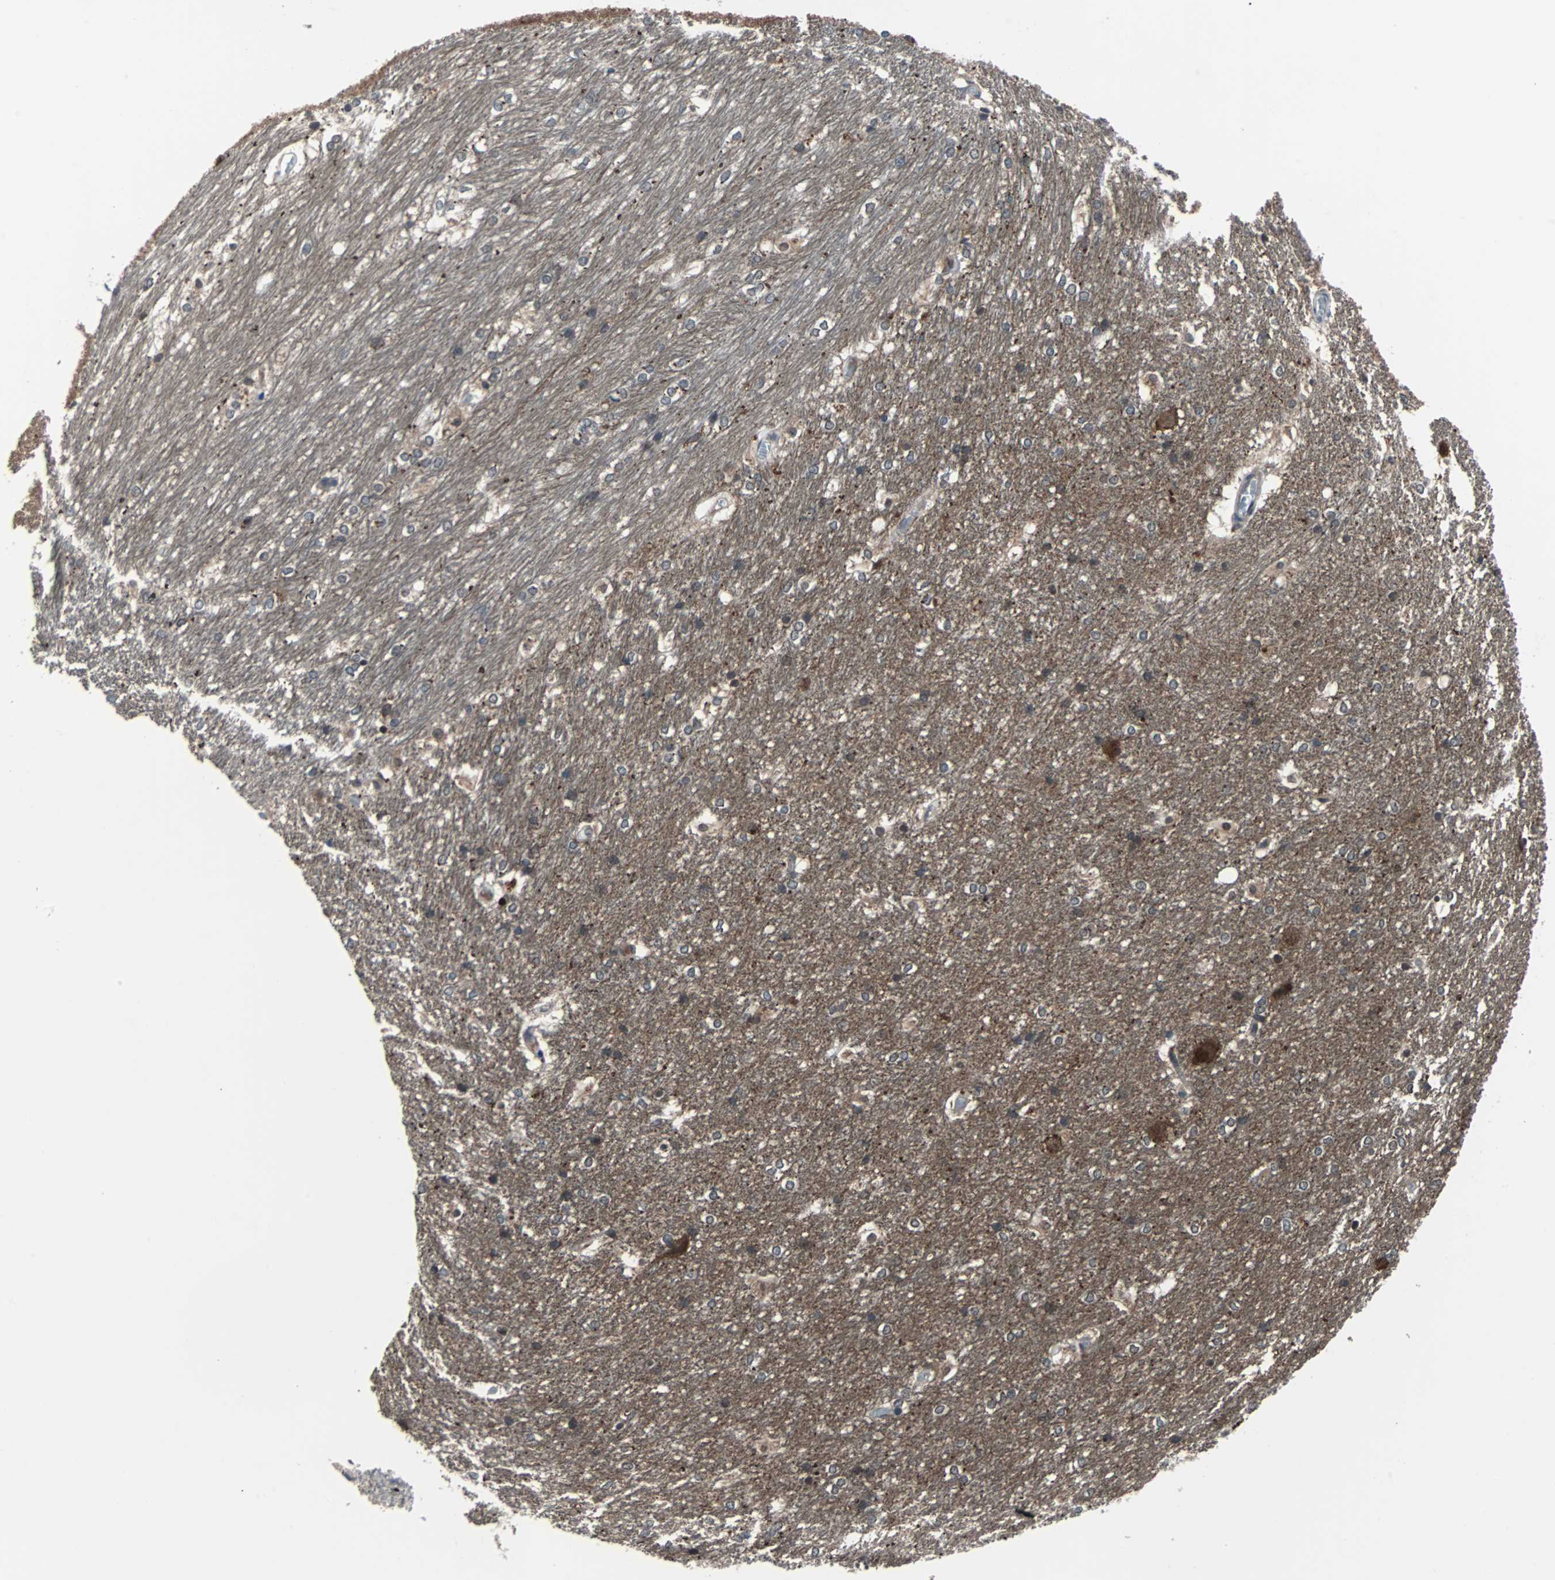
{"staining": {"intensity": "negative", "quantity": "none", "location": "none"}, "tissue": "hippocampus", "cell_type": "Glial cells", "image_type": "normal", "snomed": [{"axis": "morphology", "description": "Normal tissue, NOS"}, {"axis": "topography", "description": "Hippocampus"}], "caption": "Immunohistochemical staining of benign hippocampus demonstrates no significant positivity in glial cells. (DAB (3,3'-diaminobenzidine) immunohistochemistry visualized using brightfield microscopy, high magnification).", "gene": "PAK1", "patient": {"sex": "female", "age": 19}}